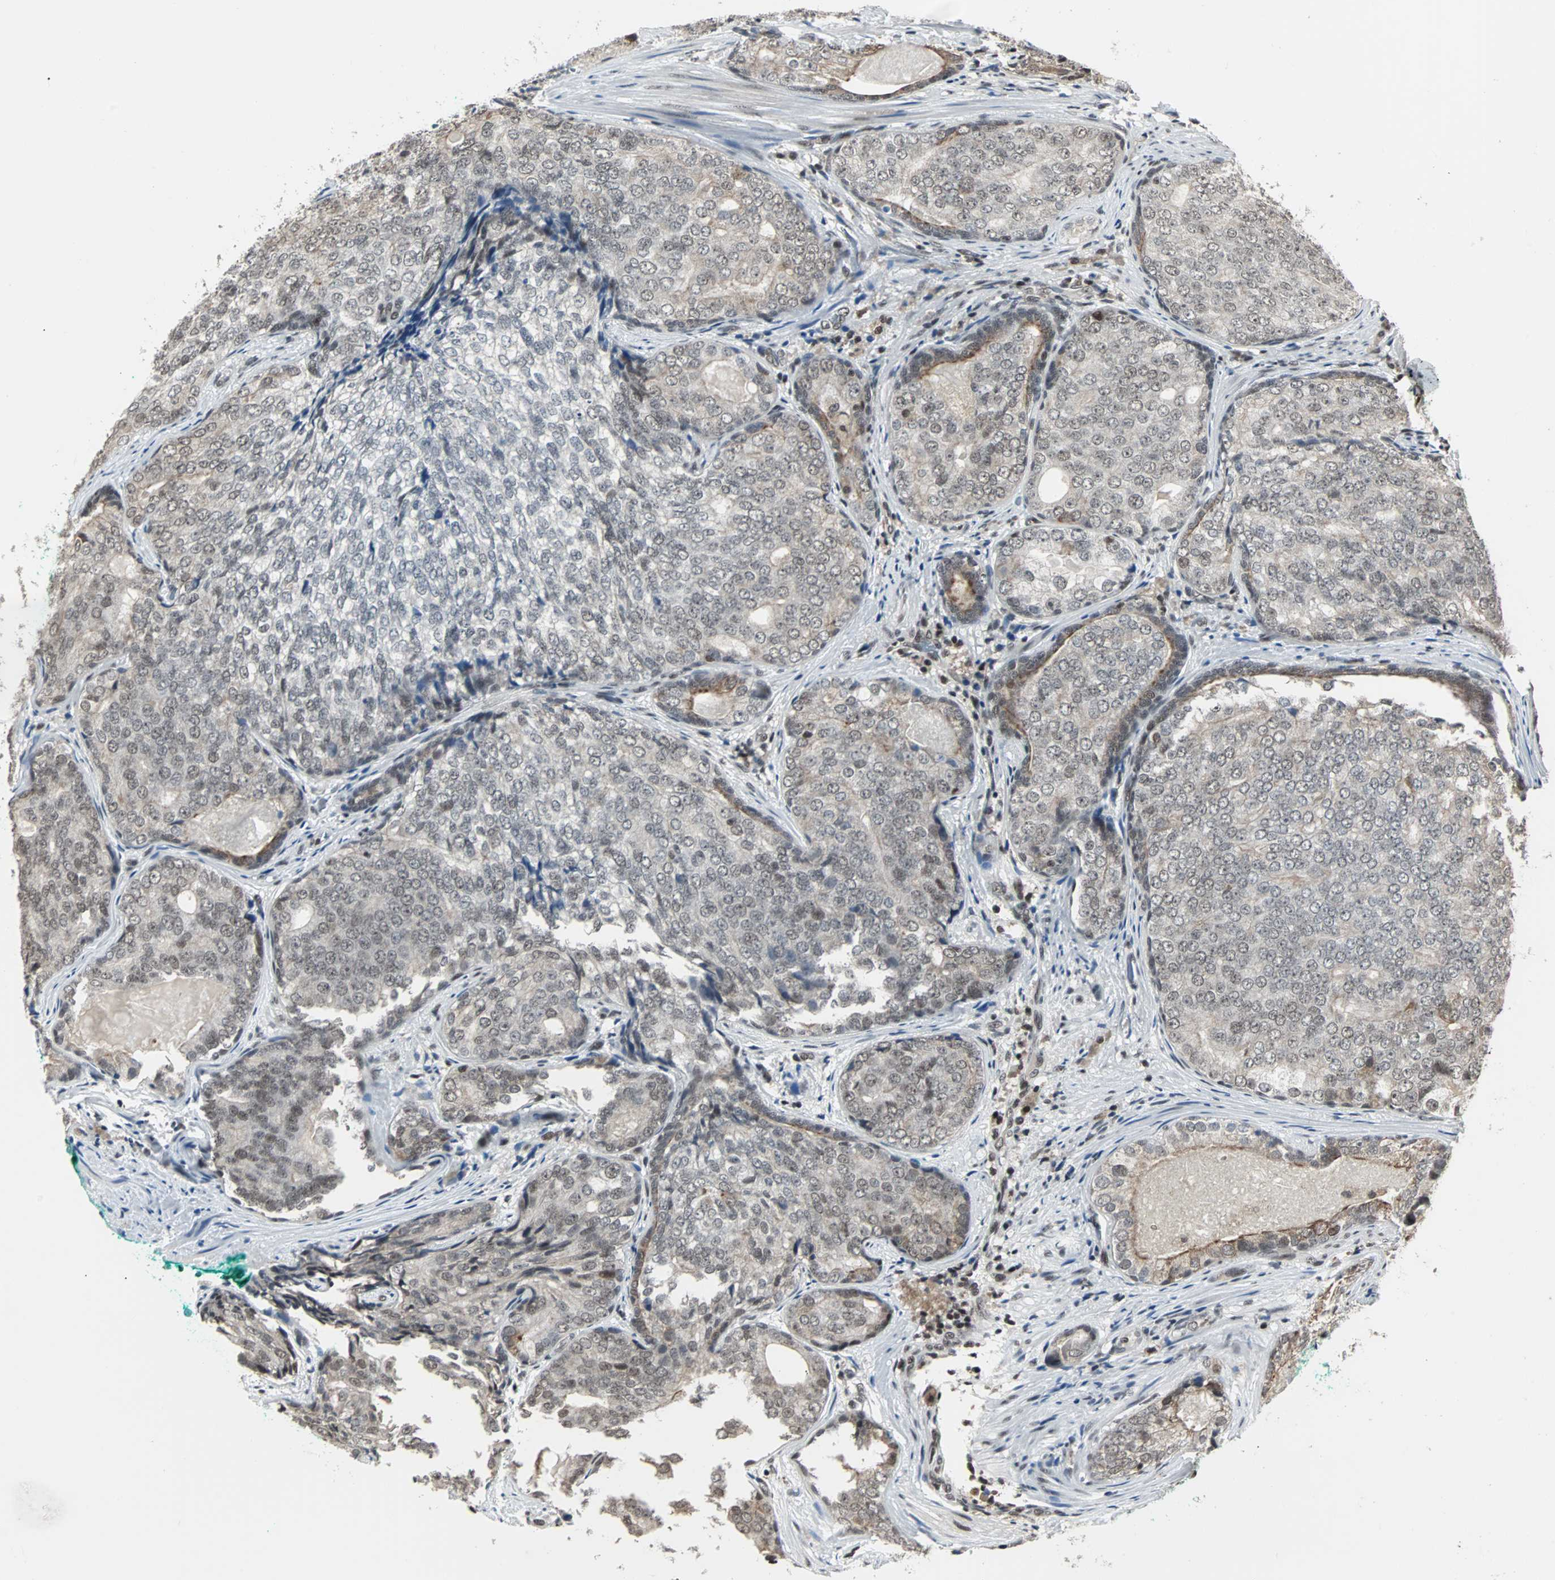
{"staining": {"intensity": "weak", "quantity": ">75%", "location": "cytoplasmic/membranous,nuclear"}, "tissue": "prostate cancer", "cell_type": "Tumor cells", "image_type": "cancer", "snomed": [{"axis": "morphology", "description": "Adenocarcinoma, High grade"}, {"axis": "topography", "description": "Prostate"}], "caption": "A histopathology image of human adenocarcinoma (high-grade) (prostate) stained for a protein shows weak cytoplasmic/membranous and nuclear brown staining in tumor cells.", "gene": "TERF2IP", "patient": {"sex": "male", "age": 66}}